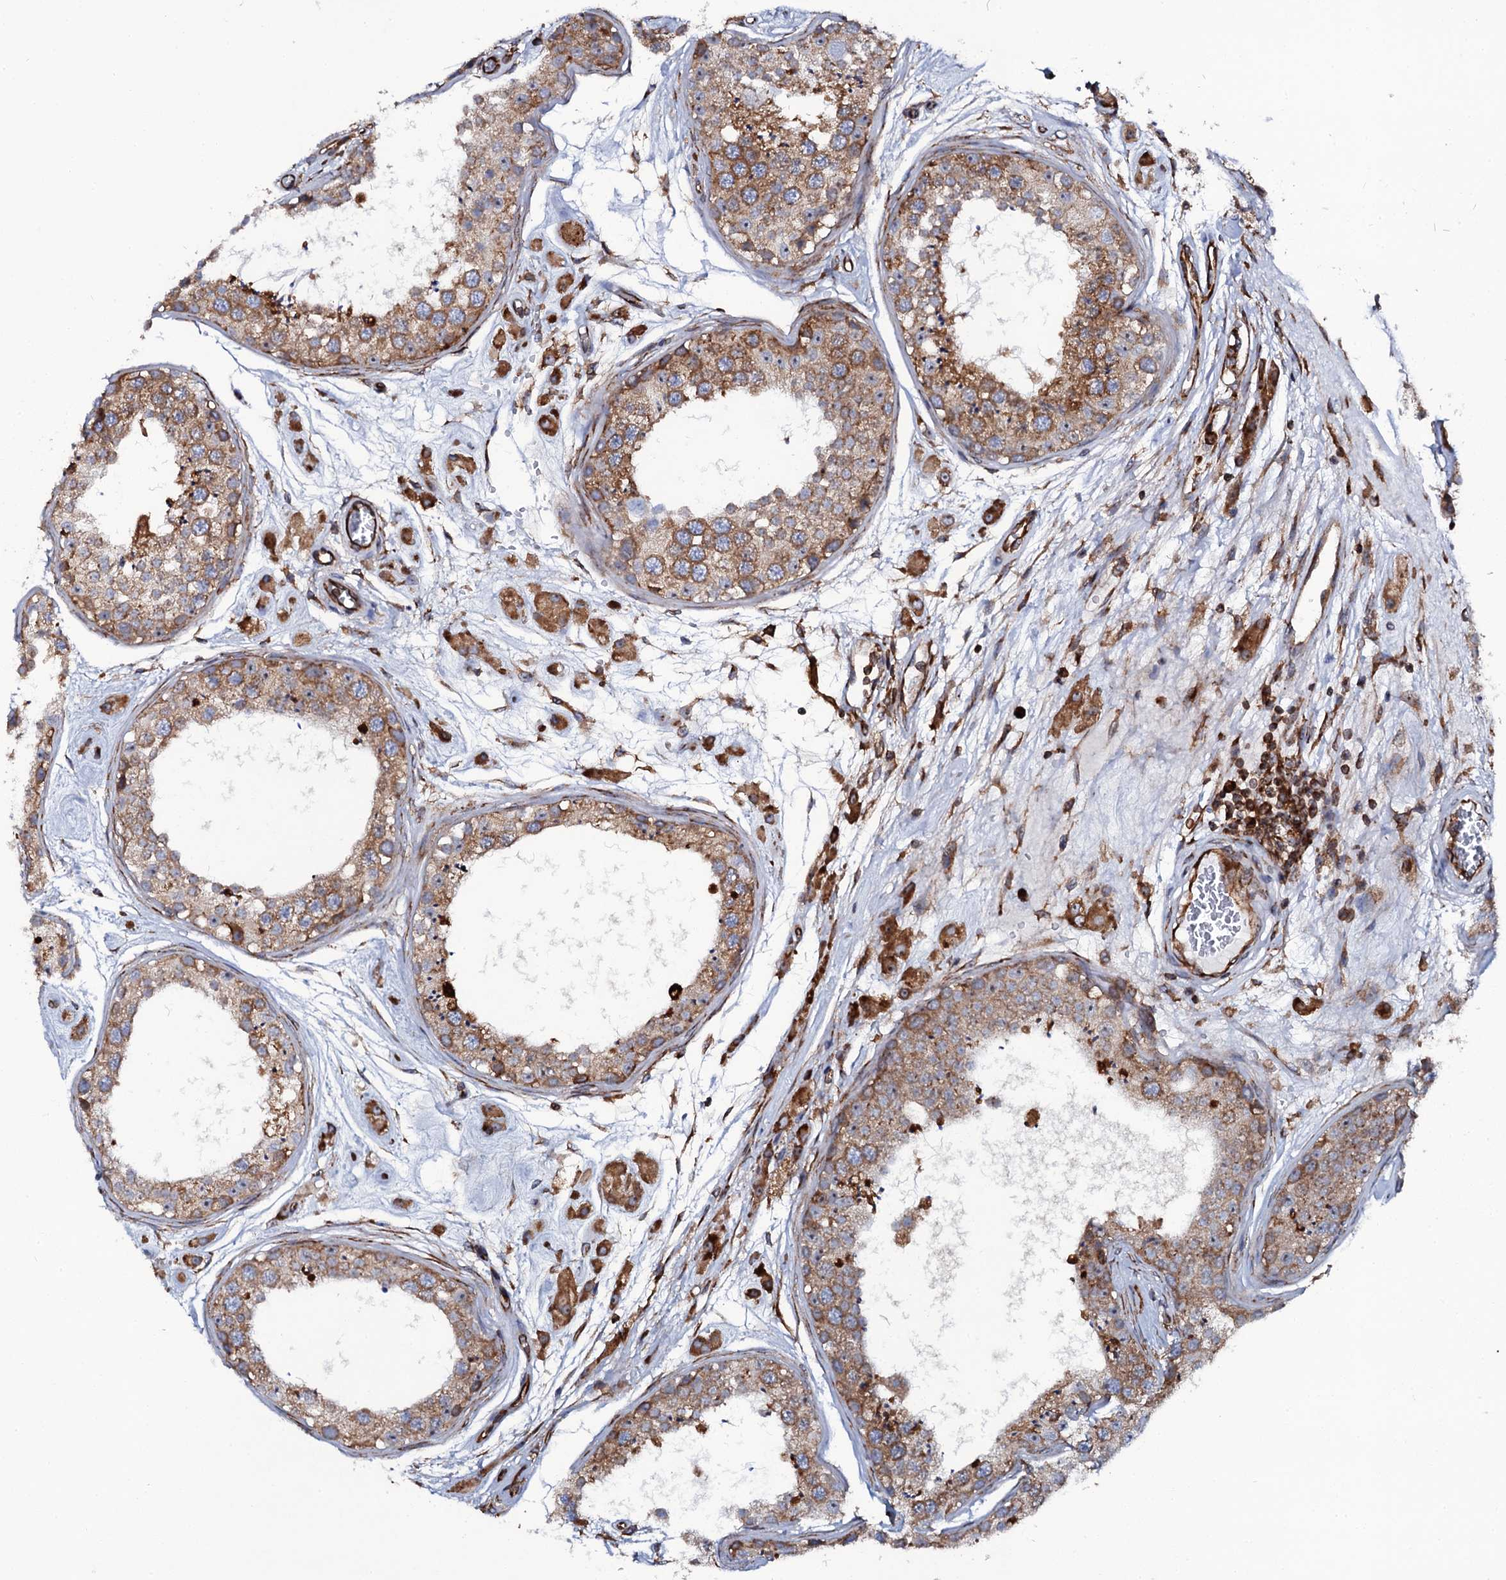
{"staining": {"intensity": "moderate", "quantity": ">75%", "location": "cytoplasmic/membranous"}, "tissue": "testis", "cell_type": "Cells in seminiferous ducts", "image_type": "normal", "snomed": [{"axis": "morphology", "description": "Normal tissue, NOS"}, {"axis": "topography", "description": "Testis"}], "caption": "This is a histology image of immunohistochemistry staining of normal testis, which shows moderate staining in the cytoplasmic/membranous of cells in seminiferous ducts.", "gene": "SPTY2D1", "patient": {"sex": "male", "age": 25}}